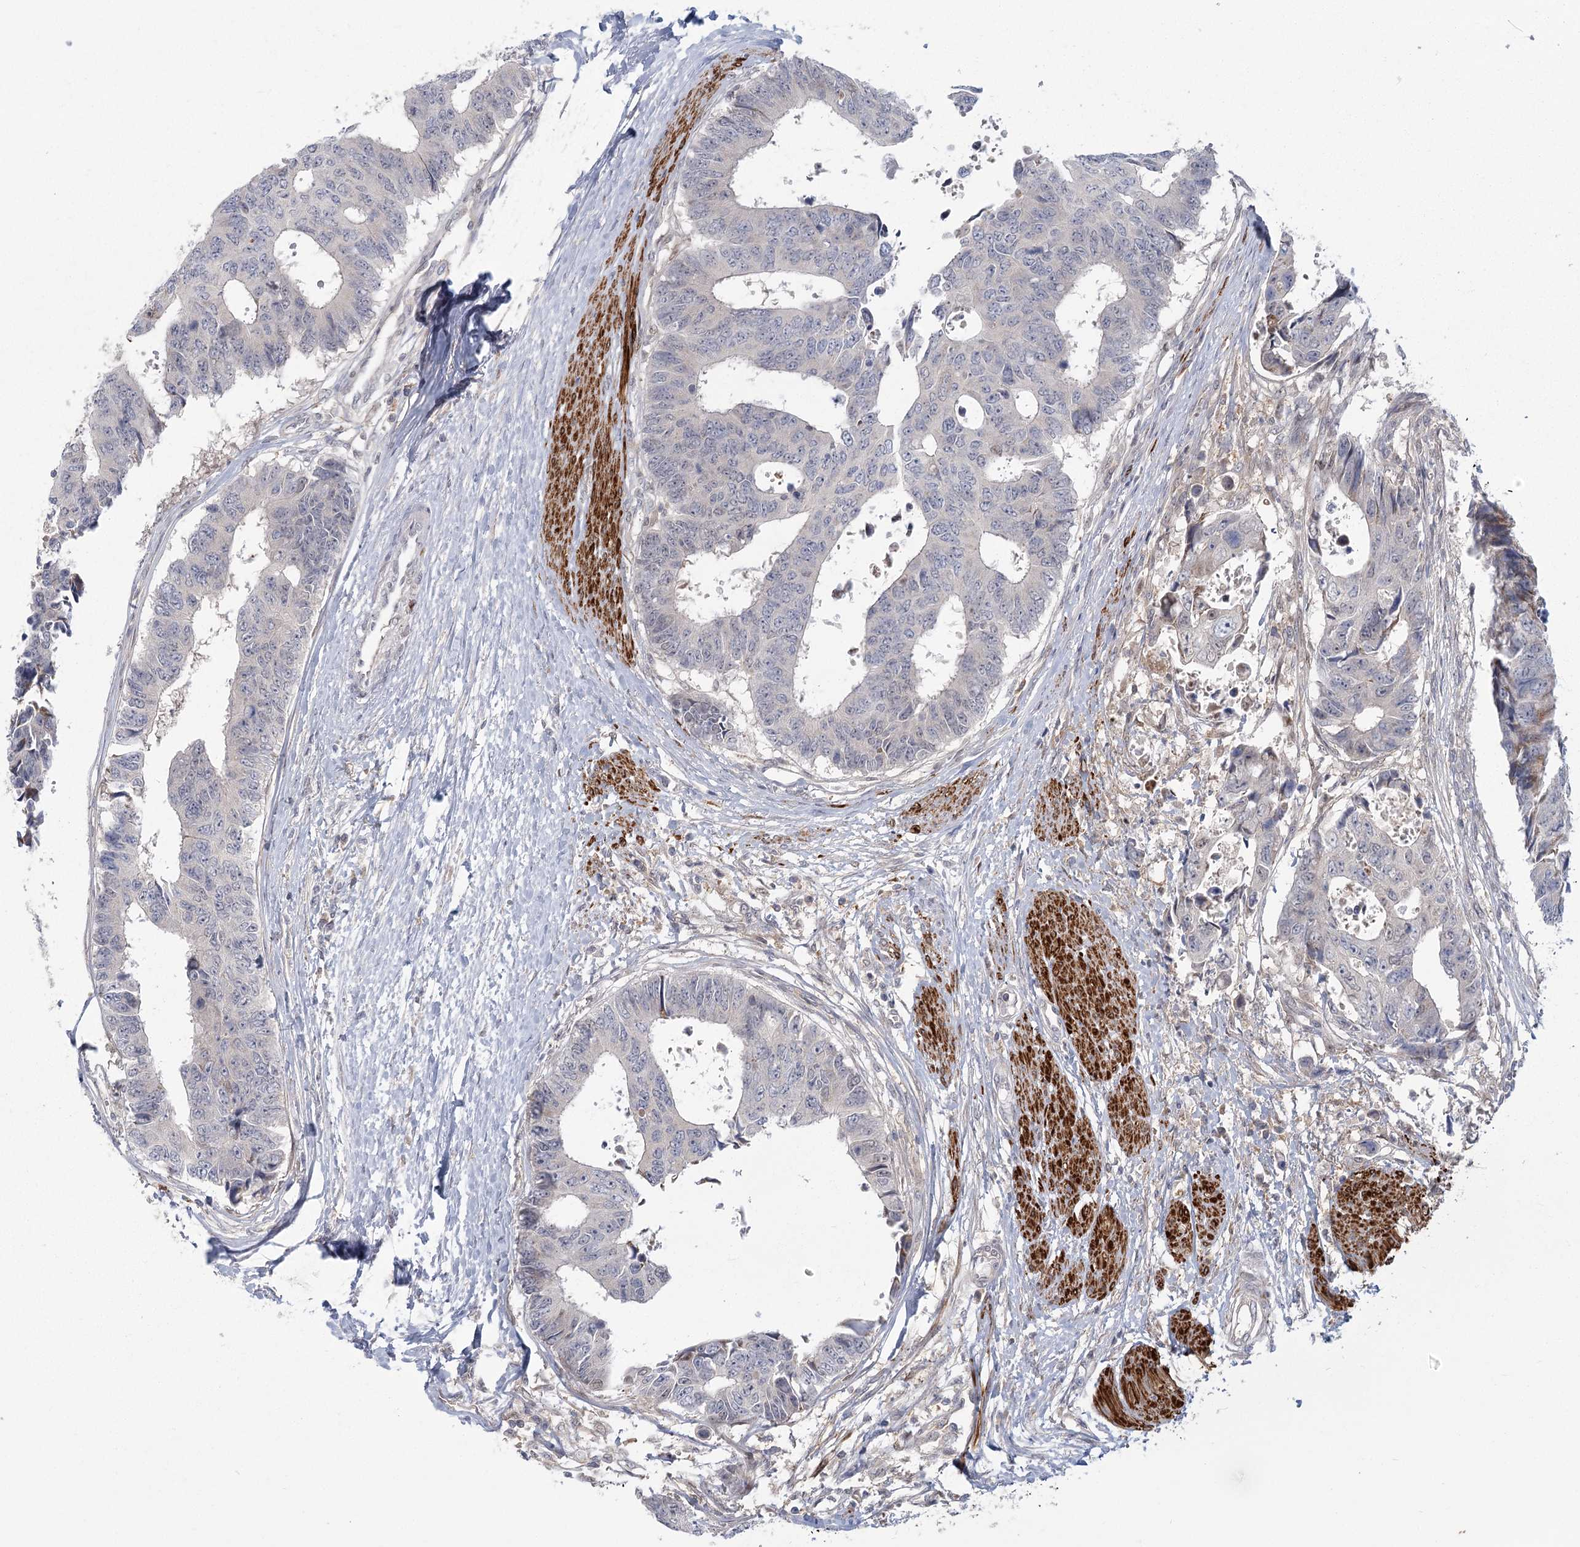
{"staining": {"intensity": "negative", "quantity": "none", "location": "none"}, "tissue": "colorectal cancer", "cell_type": "Tumor cells", "image_type": "cancer", "snomed": [{"axis": "morphology", "description": "Adenocarcinoma, NOS"}, {"axis": "topography", "description": "Rectum"}], "caption": "IHC histopathology image of neoplastic tissue: human colorectal cancer stained with DAB (3,3'-diaminobenzidine) reveals no significant protein positivity in tumor cells.", "gene": "USP11", "patient": {"sex": "male", "age": 84}}